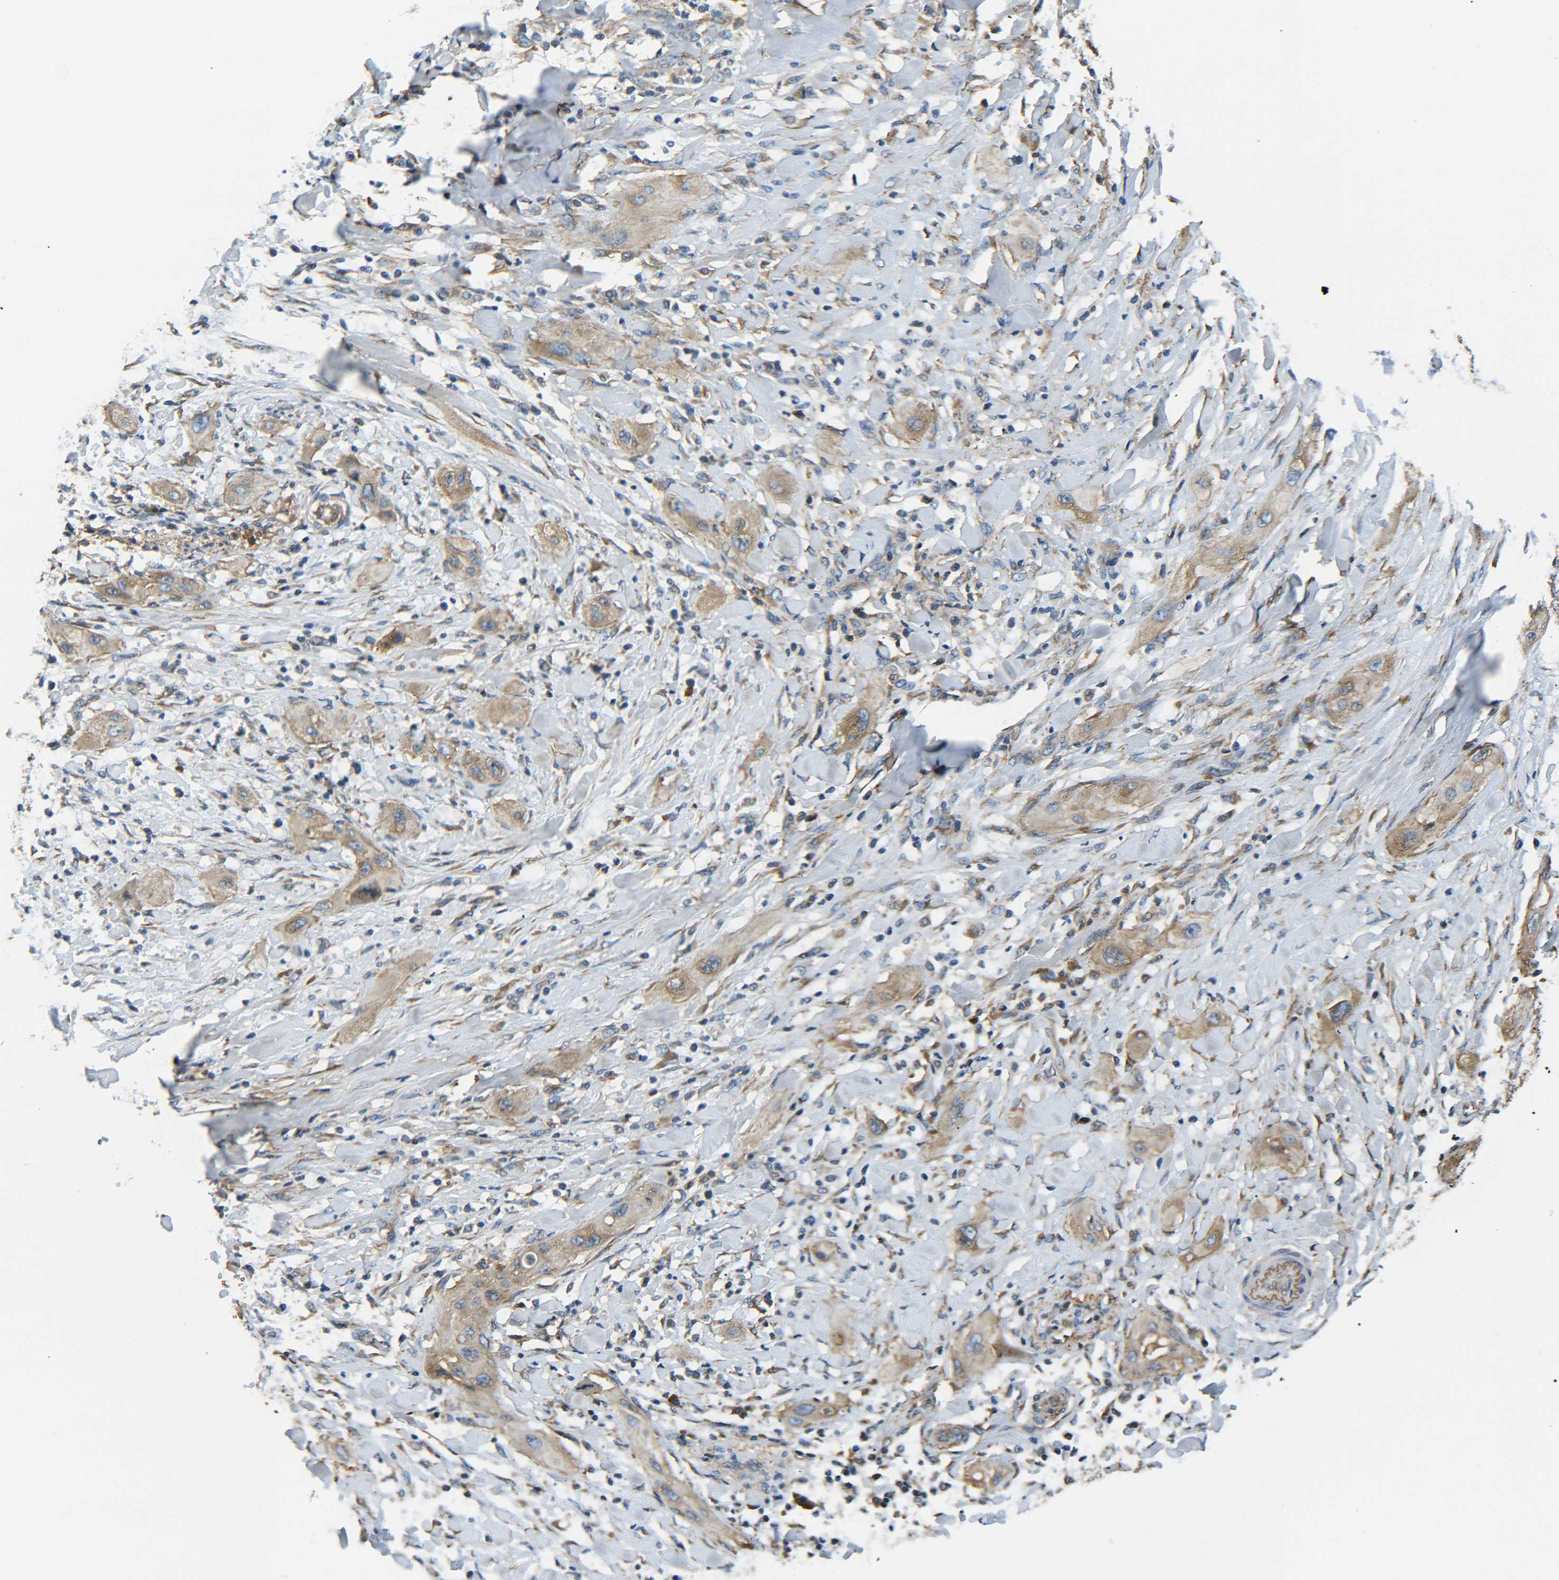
{"staining": {"intensity": "weak", "quantity": ">75%", "location": "cytoplasmic/membranous"}, "tissue": "lung cancer", "cell_type": "Tumor cells", "image_type": "cancer", "snomed": [{"axis": "morphology", "description": "Squamous cell carcinoma, NOS"}, {"axis": "topography", "description": "Lung"}], "caption": "Lung cancer stained for a protein shows weak cytoplasmic/membranous positivity in tumor cells. (DAB = brown stain, brightfield microscopy at high magnification).", "gene": "PREB", "patient": {"sex": "female", "age": 47}}